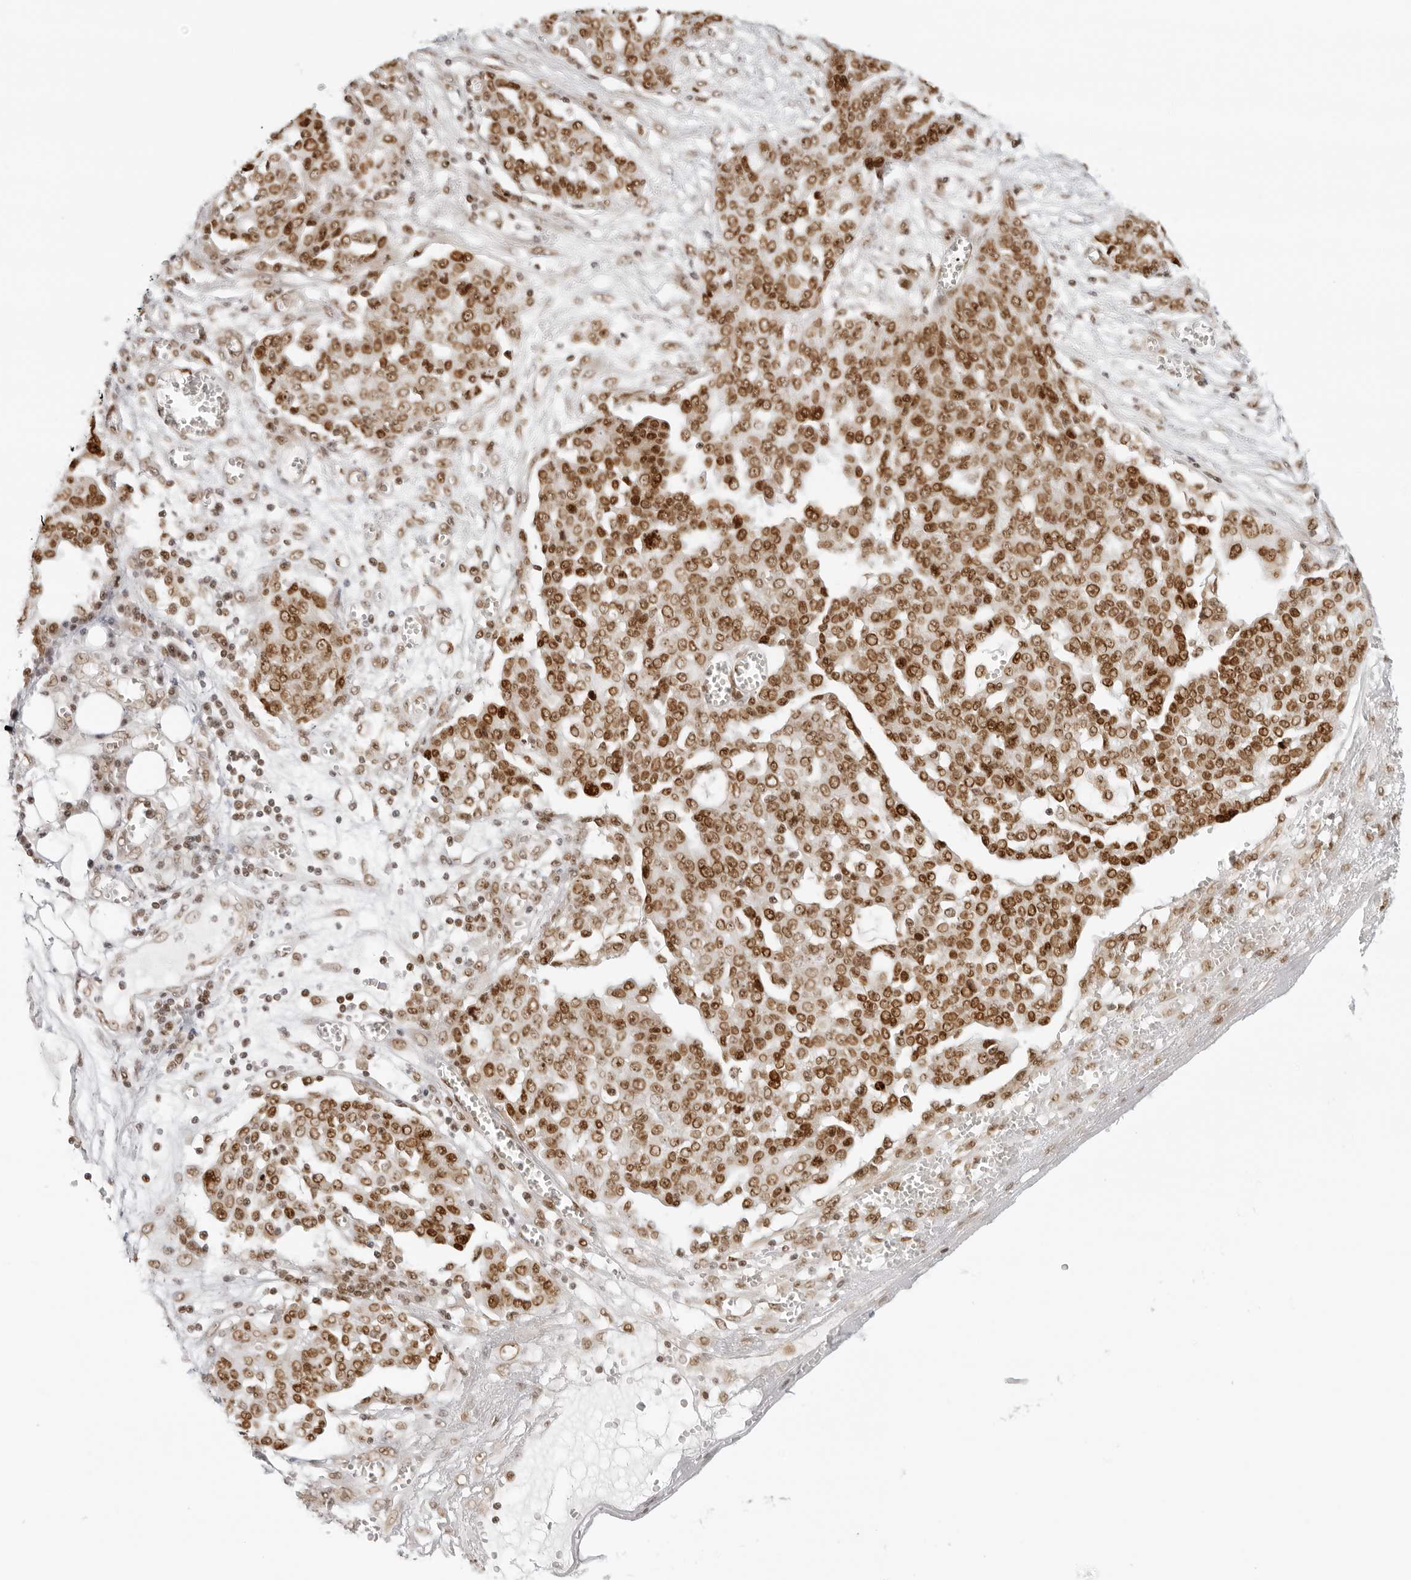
{"staining": {"intensity": "moderate", "quantity": ">75%", "location": "nuclear"}, "tissue": "ovarian cancer", "cell_type": "Tumor cells", "image_type": "cancer", "snomed": [{"axis": "morphology", "description": "Cystadenocarcinoma, serous, NOS"}, {"axis": "topography", "description": "Soft tissue"}, {"axis": "topography", "description": "Ovary"}], "caption": "High-power microscopy captured an immunohistochemistry histopathology image of ovarian serous cystadenocarcinoma, revealing moderate nuclear staining in about >75% of tumor cells.", "gene": "RCC1", "patient": {"sex": "female", "age": 57}}